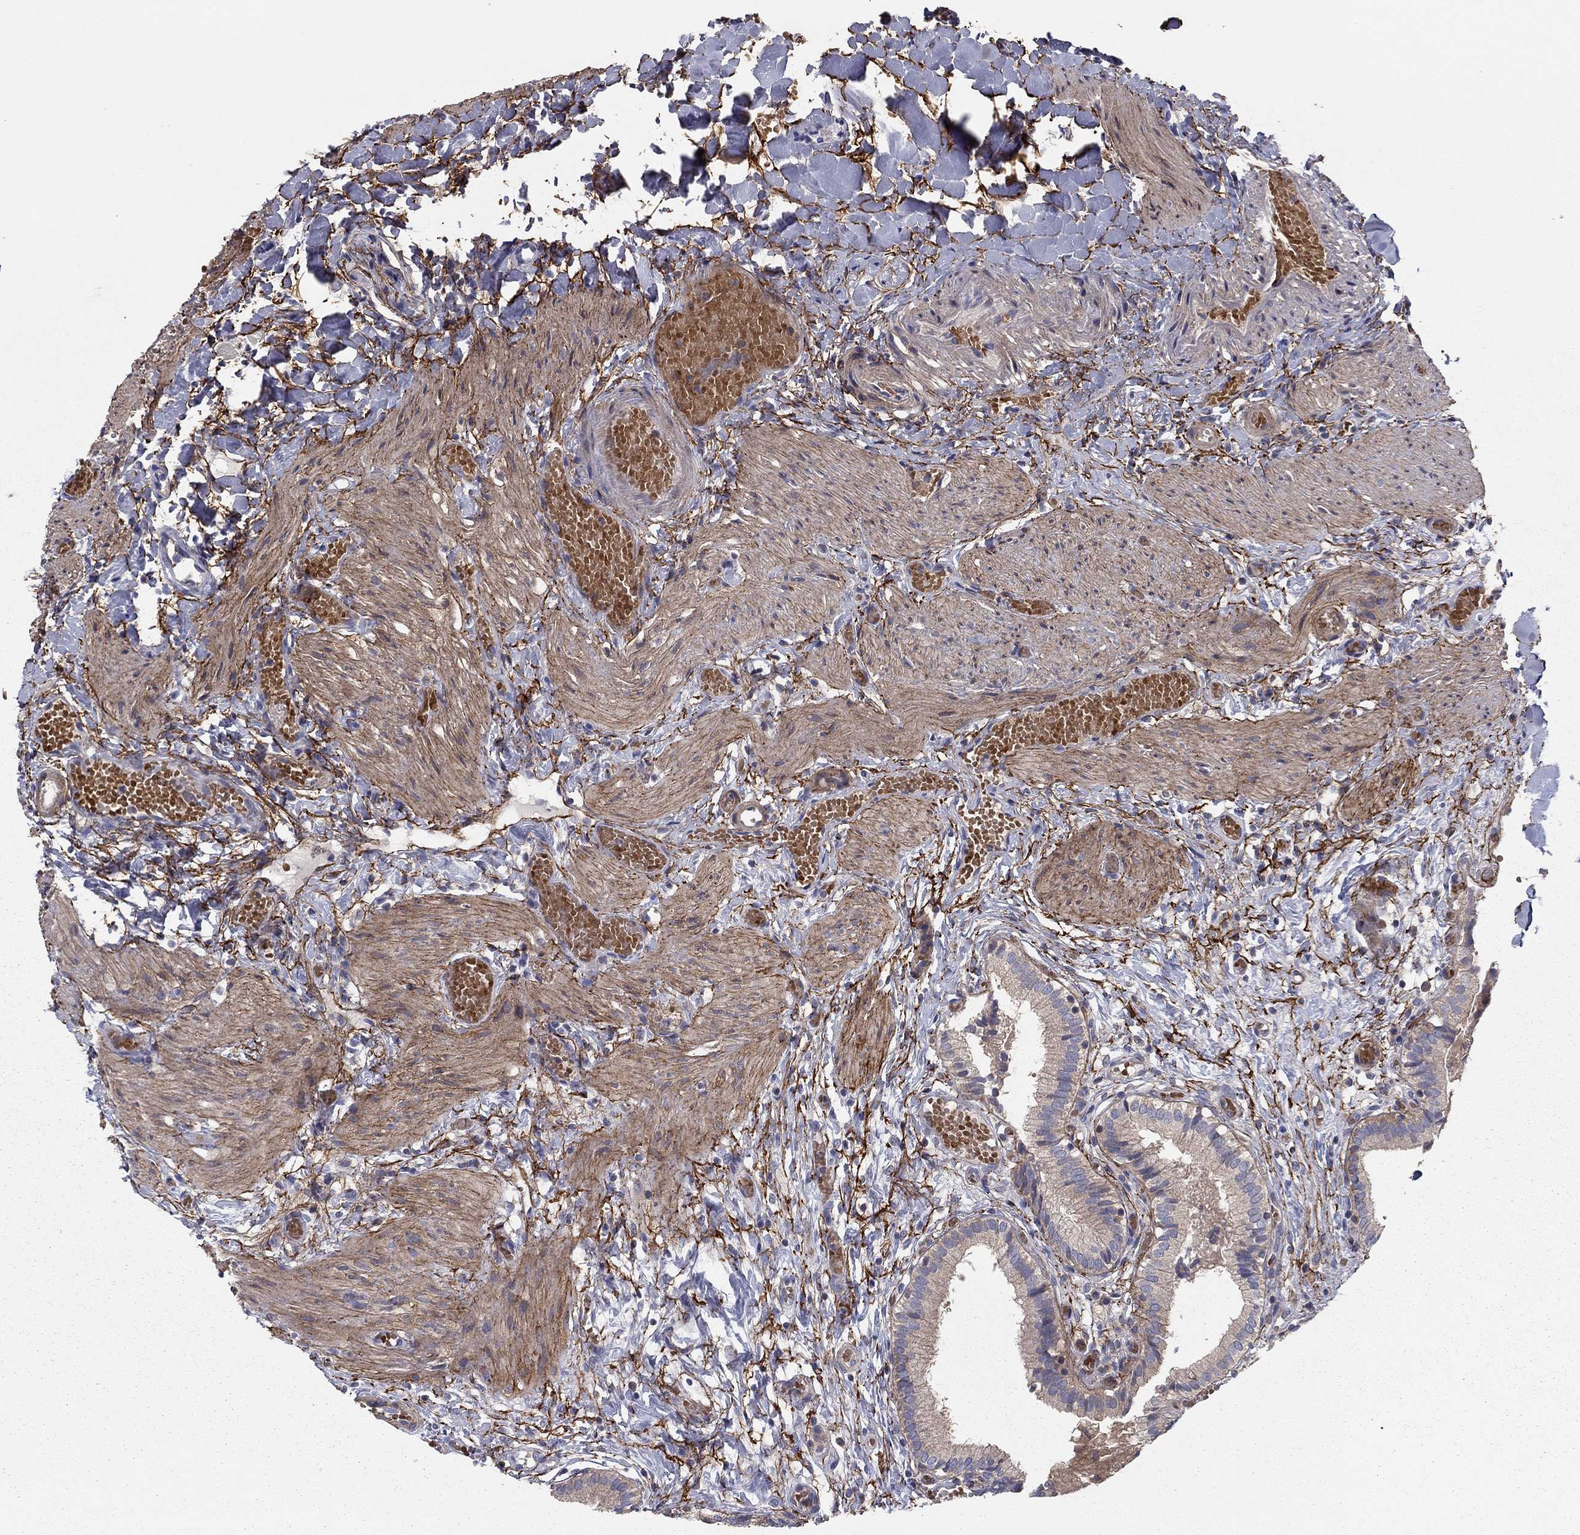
{"staining": {"intensity": "moderate", "quantity": "<25%", "location": "cytoplasmic/membranous"}, "tissue": "gallbladder", "cell_type": "Glandular cells", "image_type": "normal", "snomed": [{"axis": "morphology", "description": "Normal tissue, NOS"}, {"axis": "topography", "description": "Gallbladder"}], "caption": "Immunohistochemistry of benign human gallbladder demonstrates low levels of moderate cytoplasmic/membranous positivity in approximately <25% of glandular cells.", "gene": "RNF123", "patient": {"sex": "female", "age": 24}}